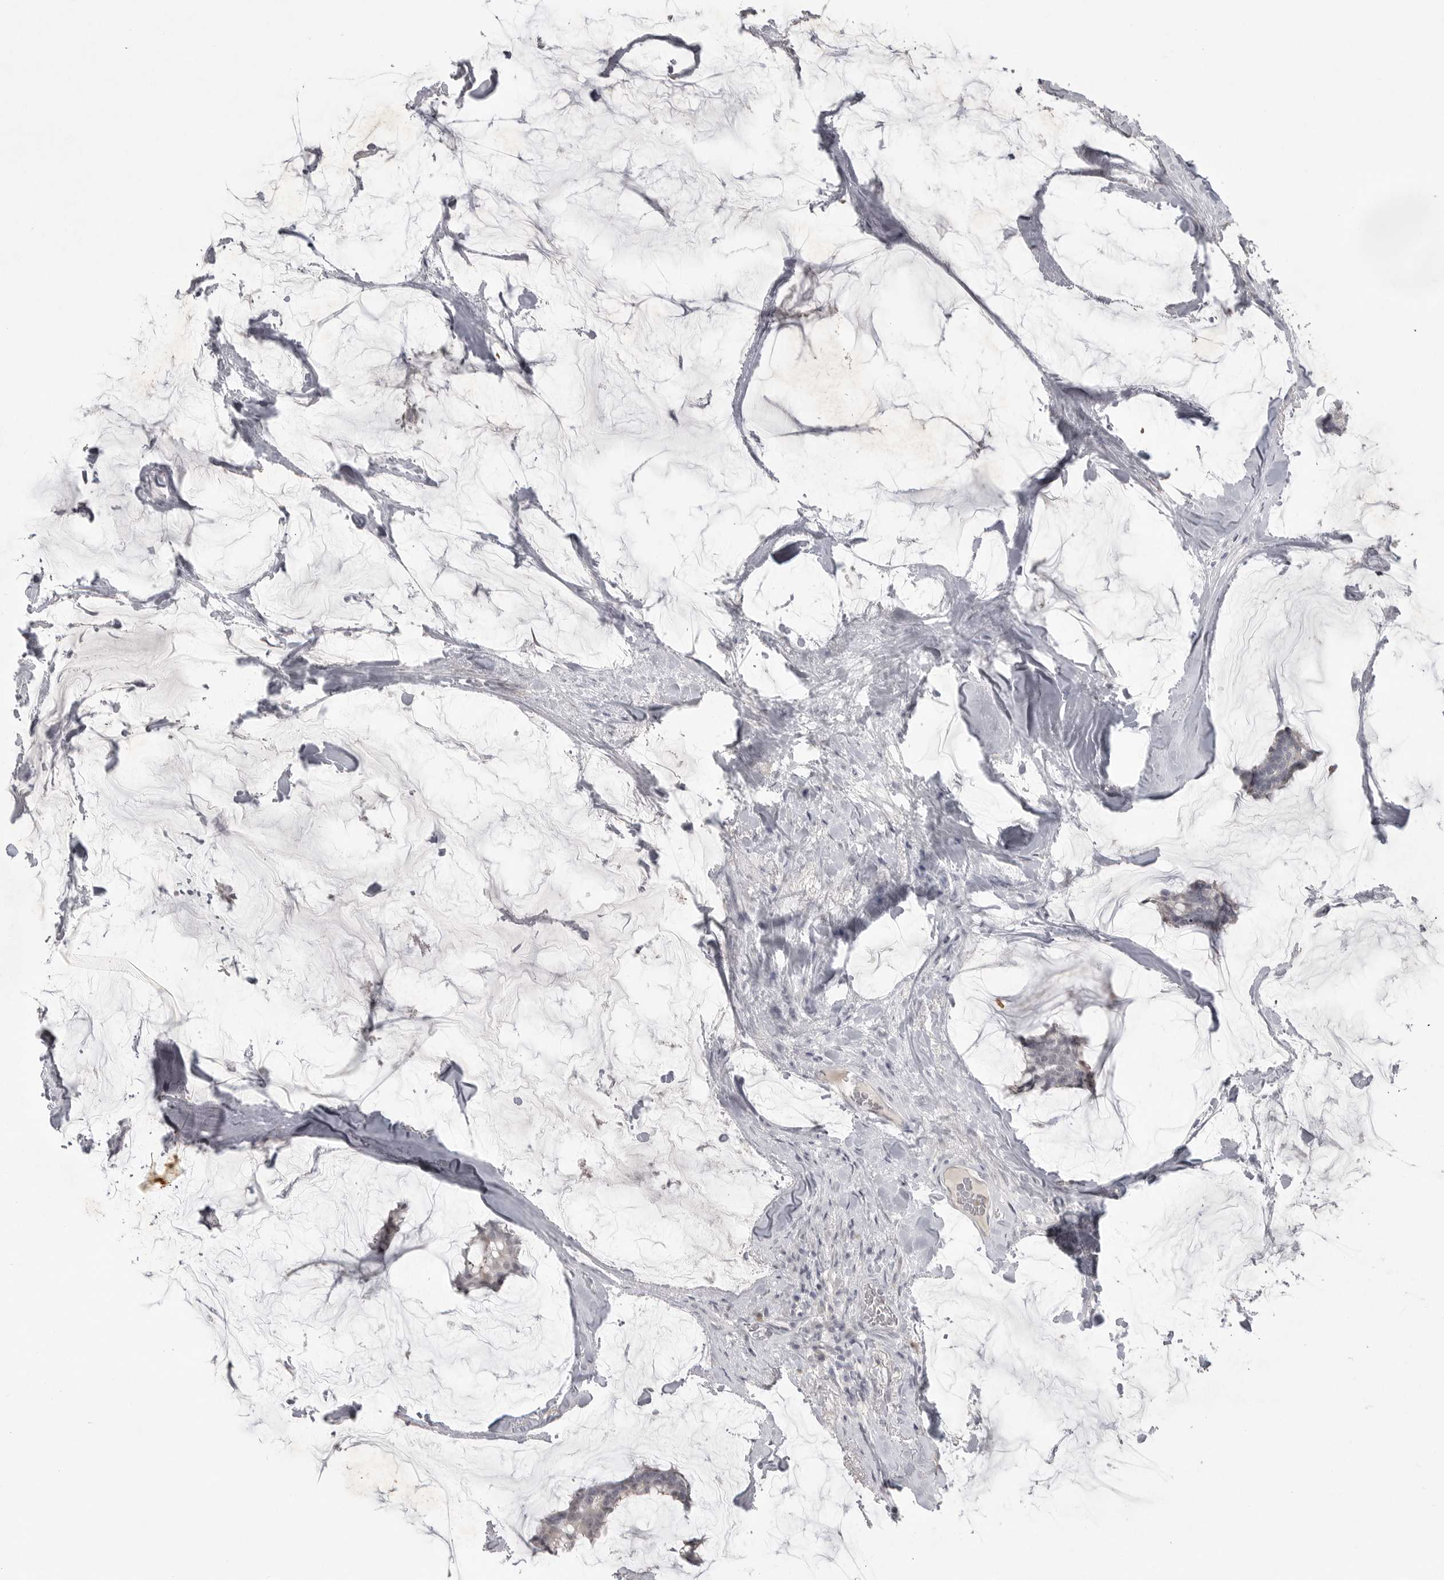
{"staining": {"intensity": "negative", "quantity": "none", "location": "none"}, "tissue": "breast cancer", "cell_type": "Tumor cells", "image_type": "cancer", "snomed": [{"axis": "morphology", "description": "Duct carcinoma"}, {"axis": "topography", "description": "Breast"}], "caption": "Immunohistochemistry (IHC) of human breast cancer shows no staining in tumor cells.", "gene": "TCTN3", "patient": {"sex": "female", "age": 93}}